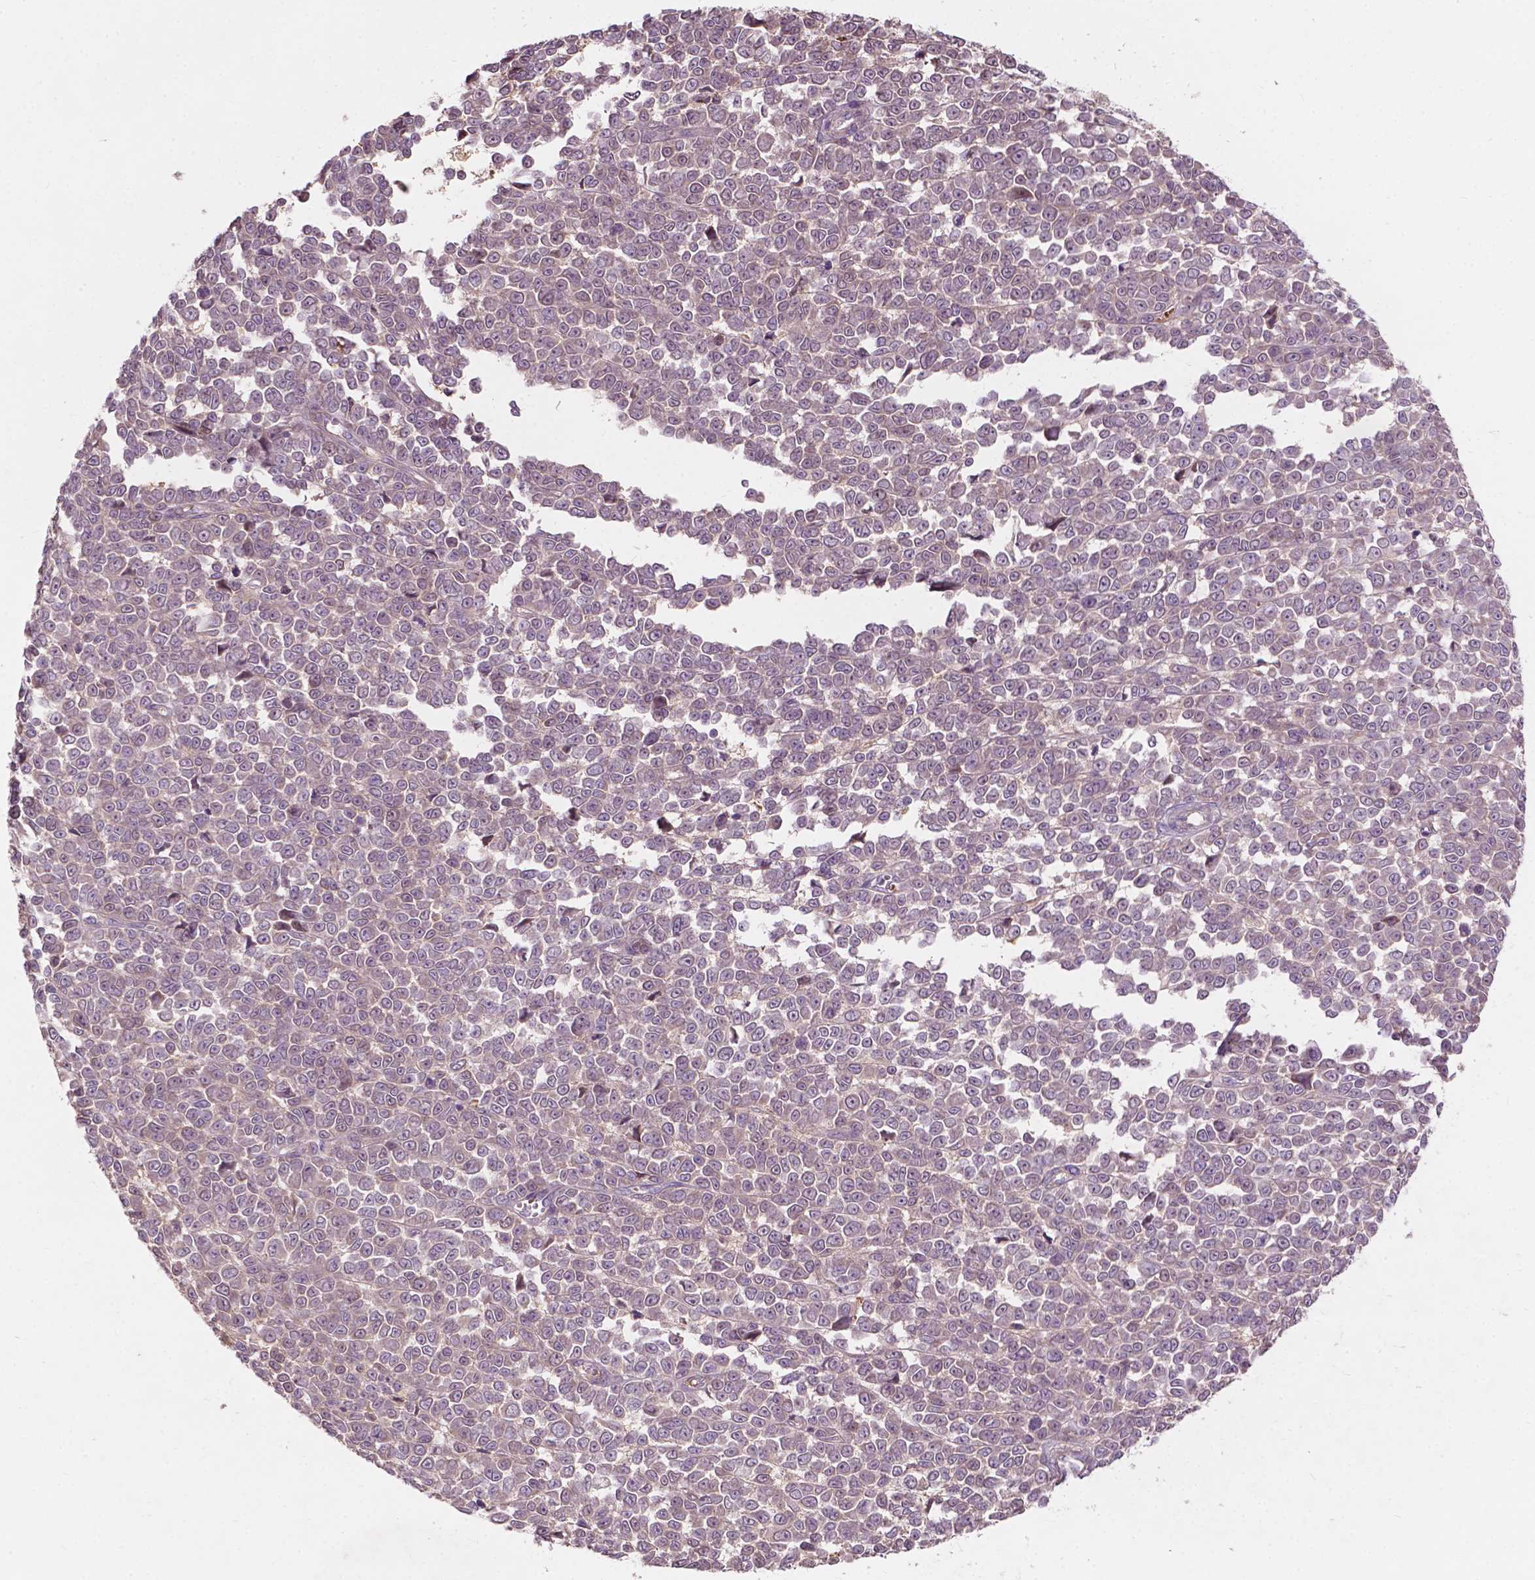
{"staining": {"intensity": "weak", "quantity": "<25%", "location": "cytoplasmic/membranous,nuclear"}, "tissue": "melanoma", "cell_type": "Tumor cells", "image_type": "cancer", "snomed": [{"axis": "morphology", "description": "Malignant melanoma, NOS"}, {"axis": "topography", "description": "Skin"}], "caption": "IHC histopathology image of neoplastic tissue: human melanoma stained with DAB (3,3'-diaminobenzidine) reveals no significant protein positivity in tumor cells.", "gene": "GPR37", "patient": {"sex": "female", "age": 95}}